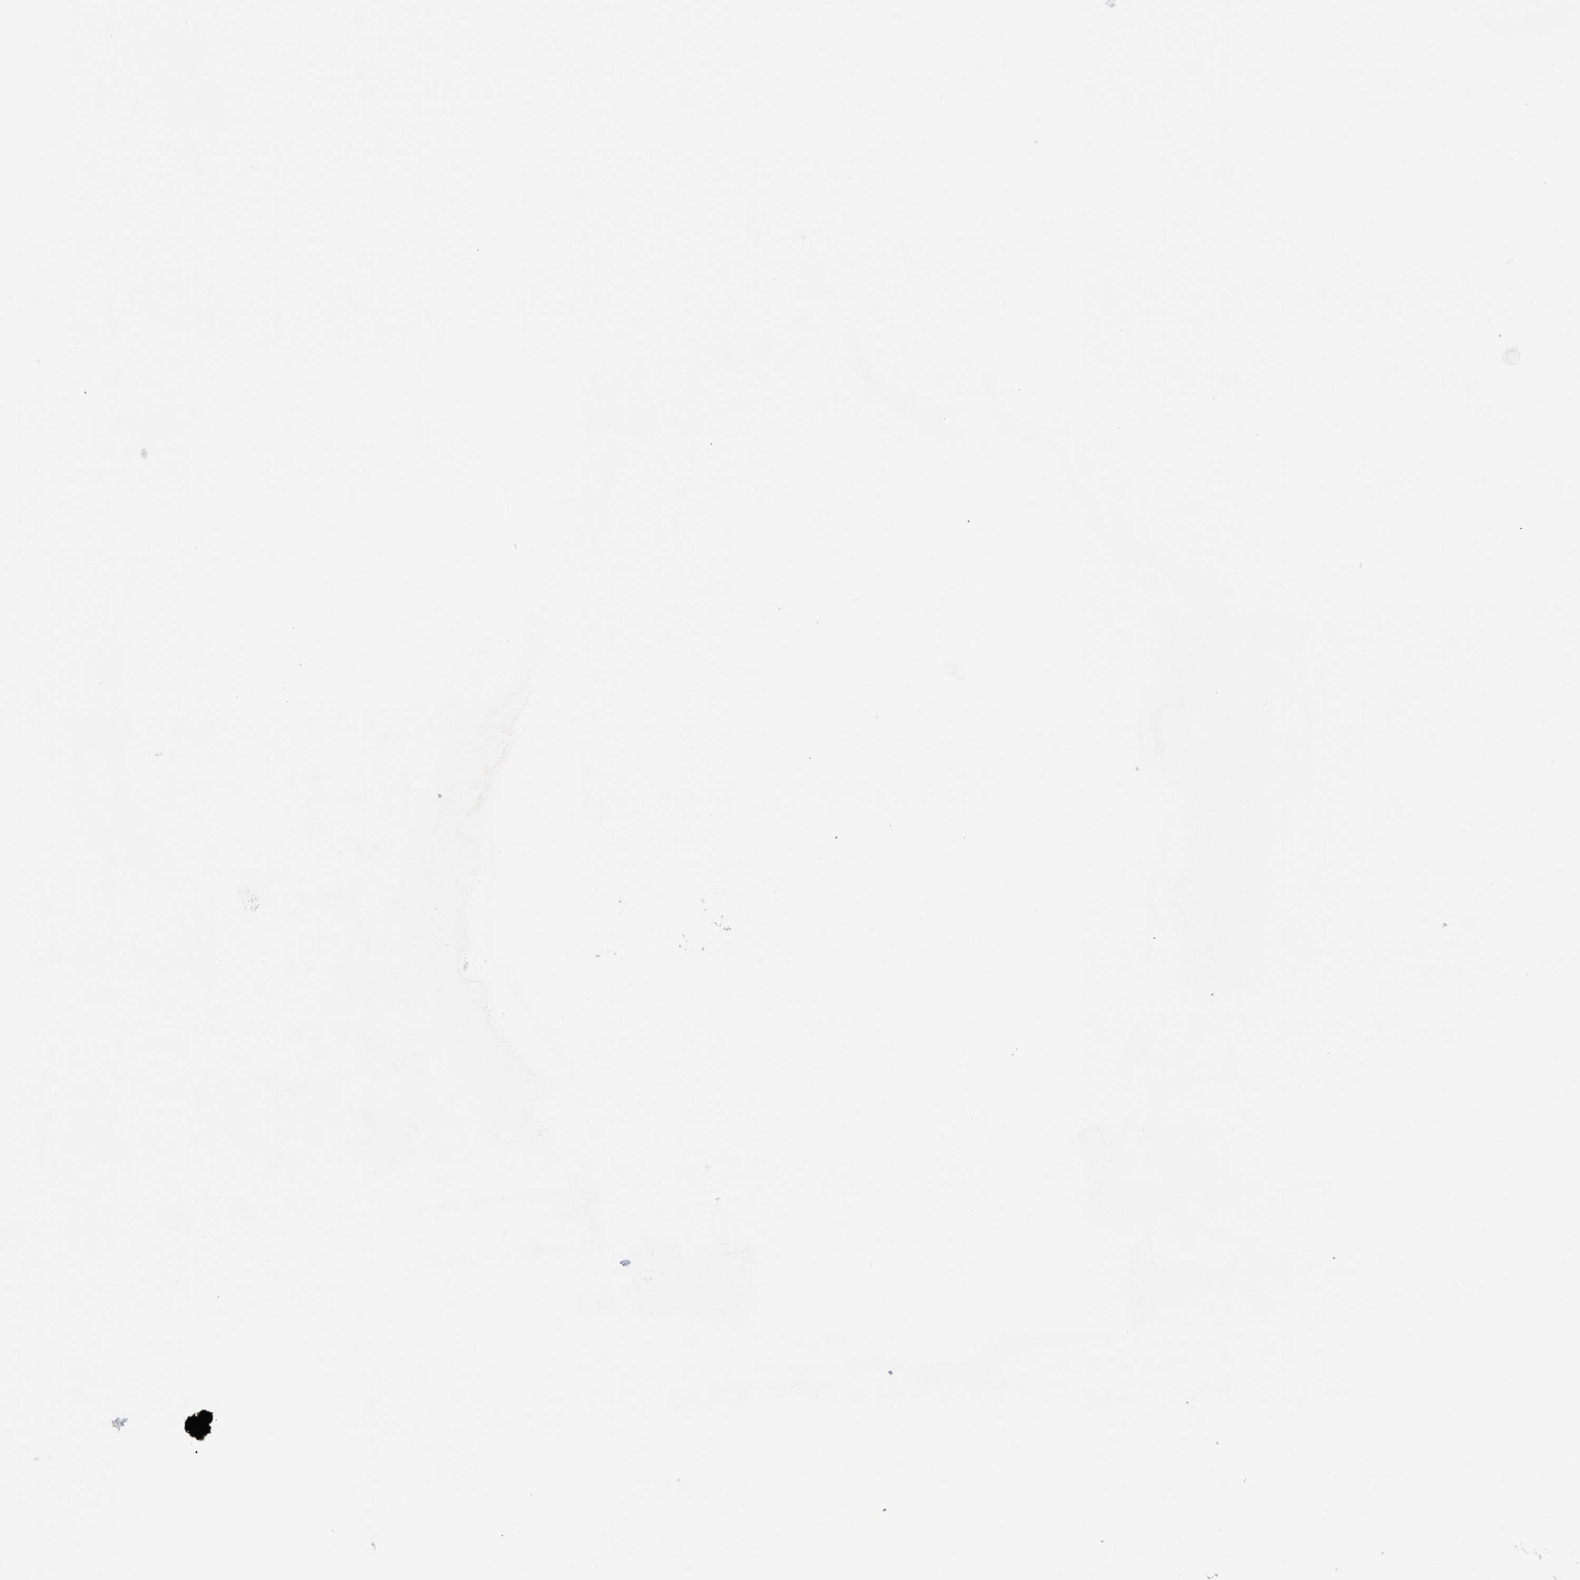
{"staining": {"intensity": "moderate", "quantity": ">75%", "location": "cytoplasmic/membranous"}, "tissue": "skin", "cell_type": "Fibroblasts", "image_type": "normal", "snomed": [{"axis": "morphology", "description": "Normal tissue, NOS"}, {"axis": "morphology", "description": "Malignant melanoma, Metastatic site"}, {"axis": "topography", "description": "Skin"}], "caption": "This histopathology image exhibits IHC staining of unremarkable skin, with medium moderate cytoplasmic/membranous expression in about >75% of fibroblasts.", "gene": "RABEP1", "patient": {"sex": "male", "age": 41}}